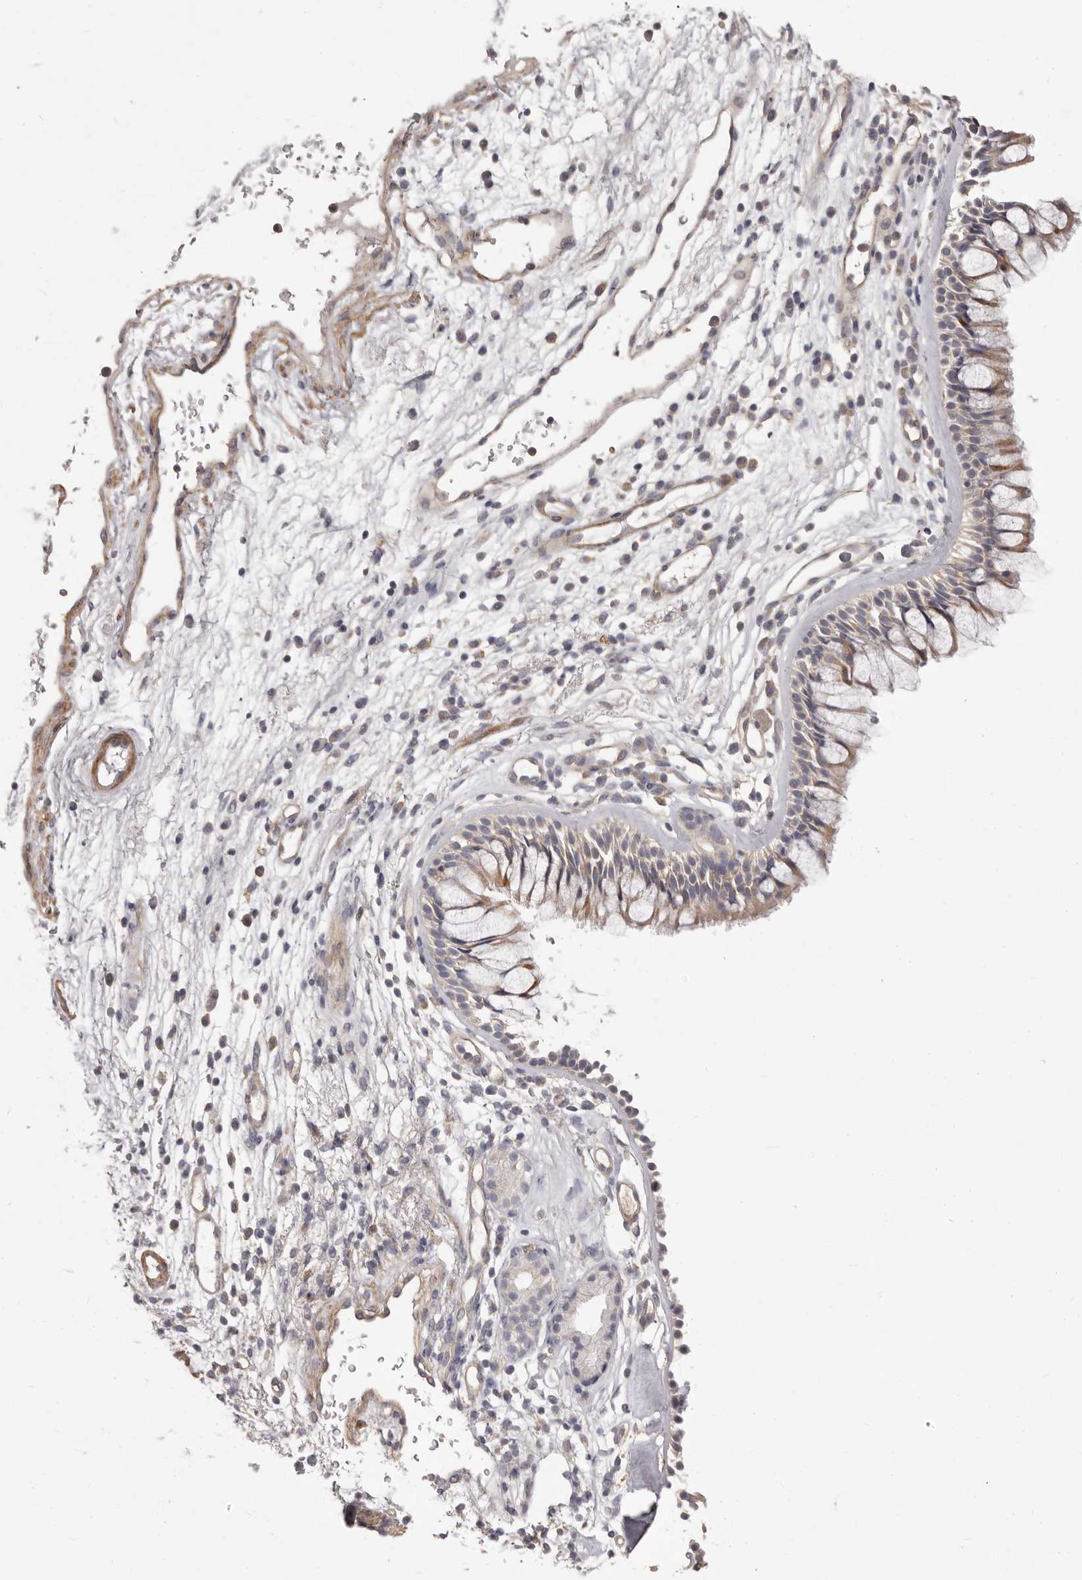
{"staining": {"intensity": "moderate", "quantity": "25%-75%", "location": "cytoplasmic/membranous"}, "tissue": "nasopharynx", "cell_type": "Respiratory epithelial cells", "image_type": "normal", "snomed": [{"axis": "morphology", "description": "Normal tissue, NOS"}, {"axis": "morphology", "description": "Inflammation, NOS"}, {"axis": "morphology", "description": "Malignant melanoma, Metastatic site"}, {"axis": "topography", "description": "Nasopharynx"}], "caption": "Normal nasopharynx was stained to show a protein in brown. There is medium levels of moderate cytoplasmic/membranous positivity in about 25%-75% of respiratory epithelial cells.", "gene": "HRH1", "patient": {"sex": "male", "age": 70}}